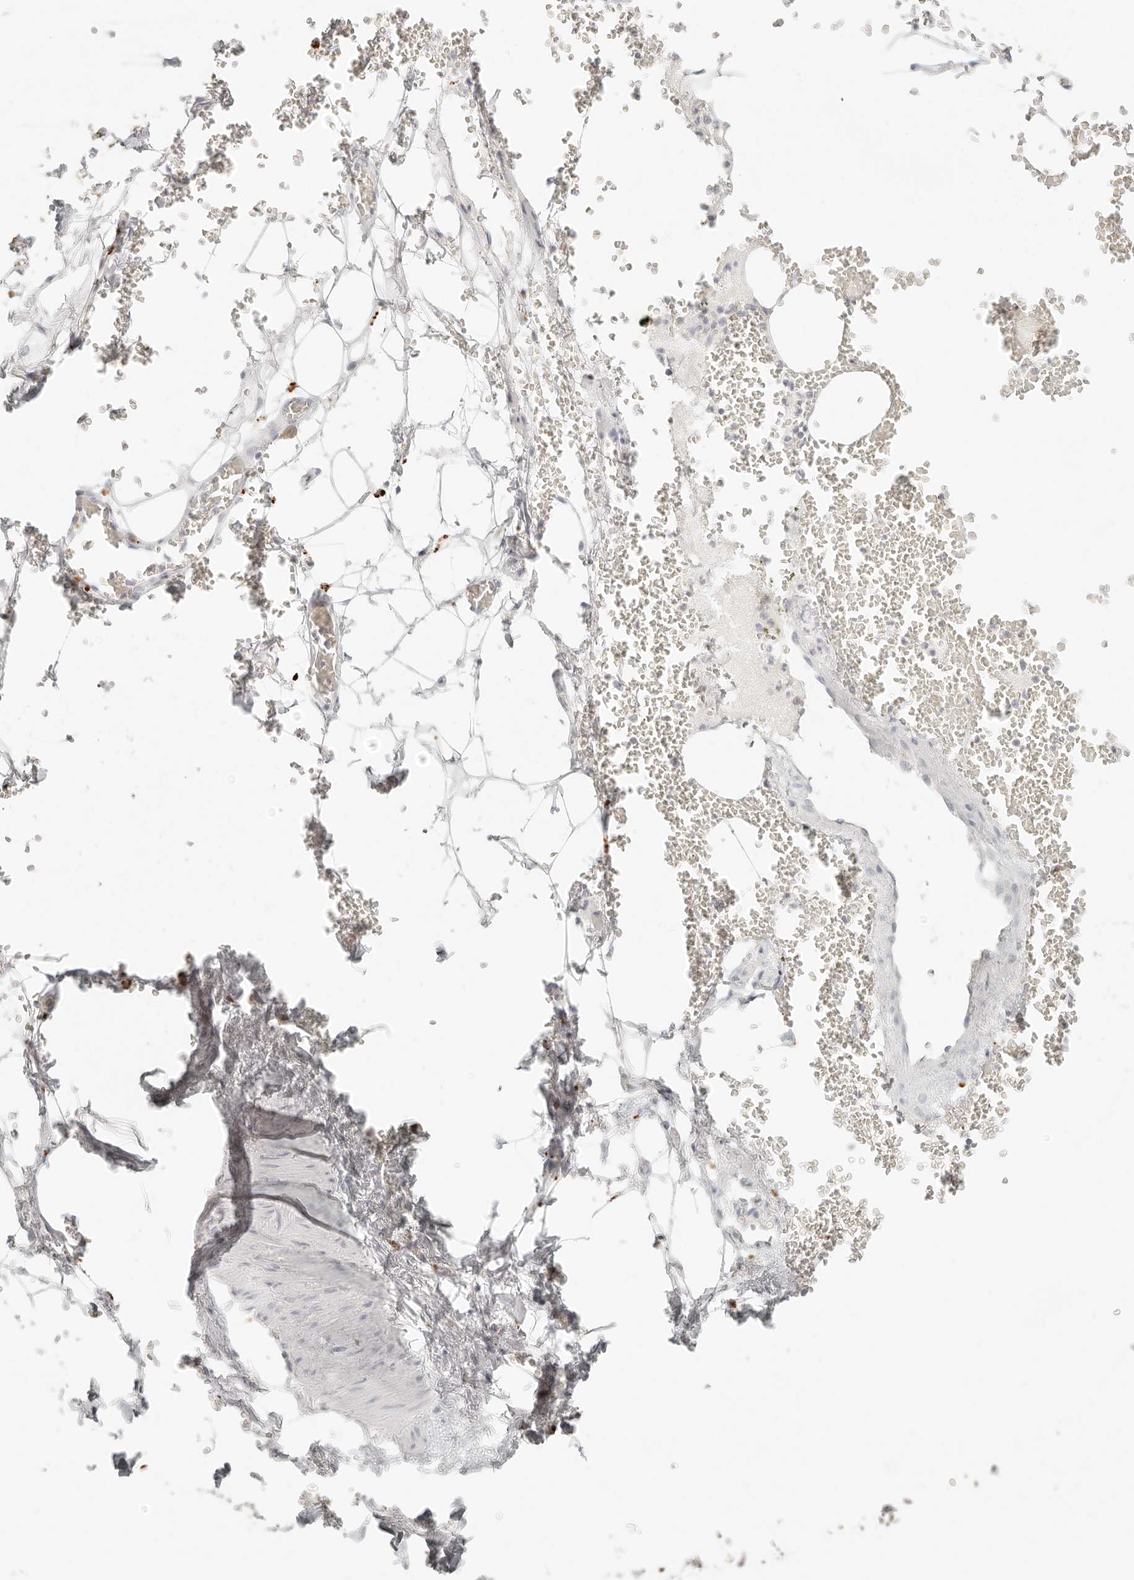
{"staining": {"intensity": "negative", "quantity": "none", "location": "none"}, "tissue": "adipose tissue", "cell_type": "Adipocytes", "image_type": "normal", "snomed": [{"axis": "morphology", "description": "Normal tissue, NOS"}, {"axis": "morphology", "description": "Adenocarcinoma, NOS"}, {"axis": "topography", "description": "Pancreas"}, {"axis": "topography", "description": "Peripheral nerve tissue"}], "caption": "Immunohistochemistry (IHC) image of unremarkable human adipose tissue stained for a protein (brown), which displays no positivity in adipocytes.", "gene": "RNASET2", "patient": {"sex": "male", "age": 59}}